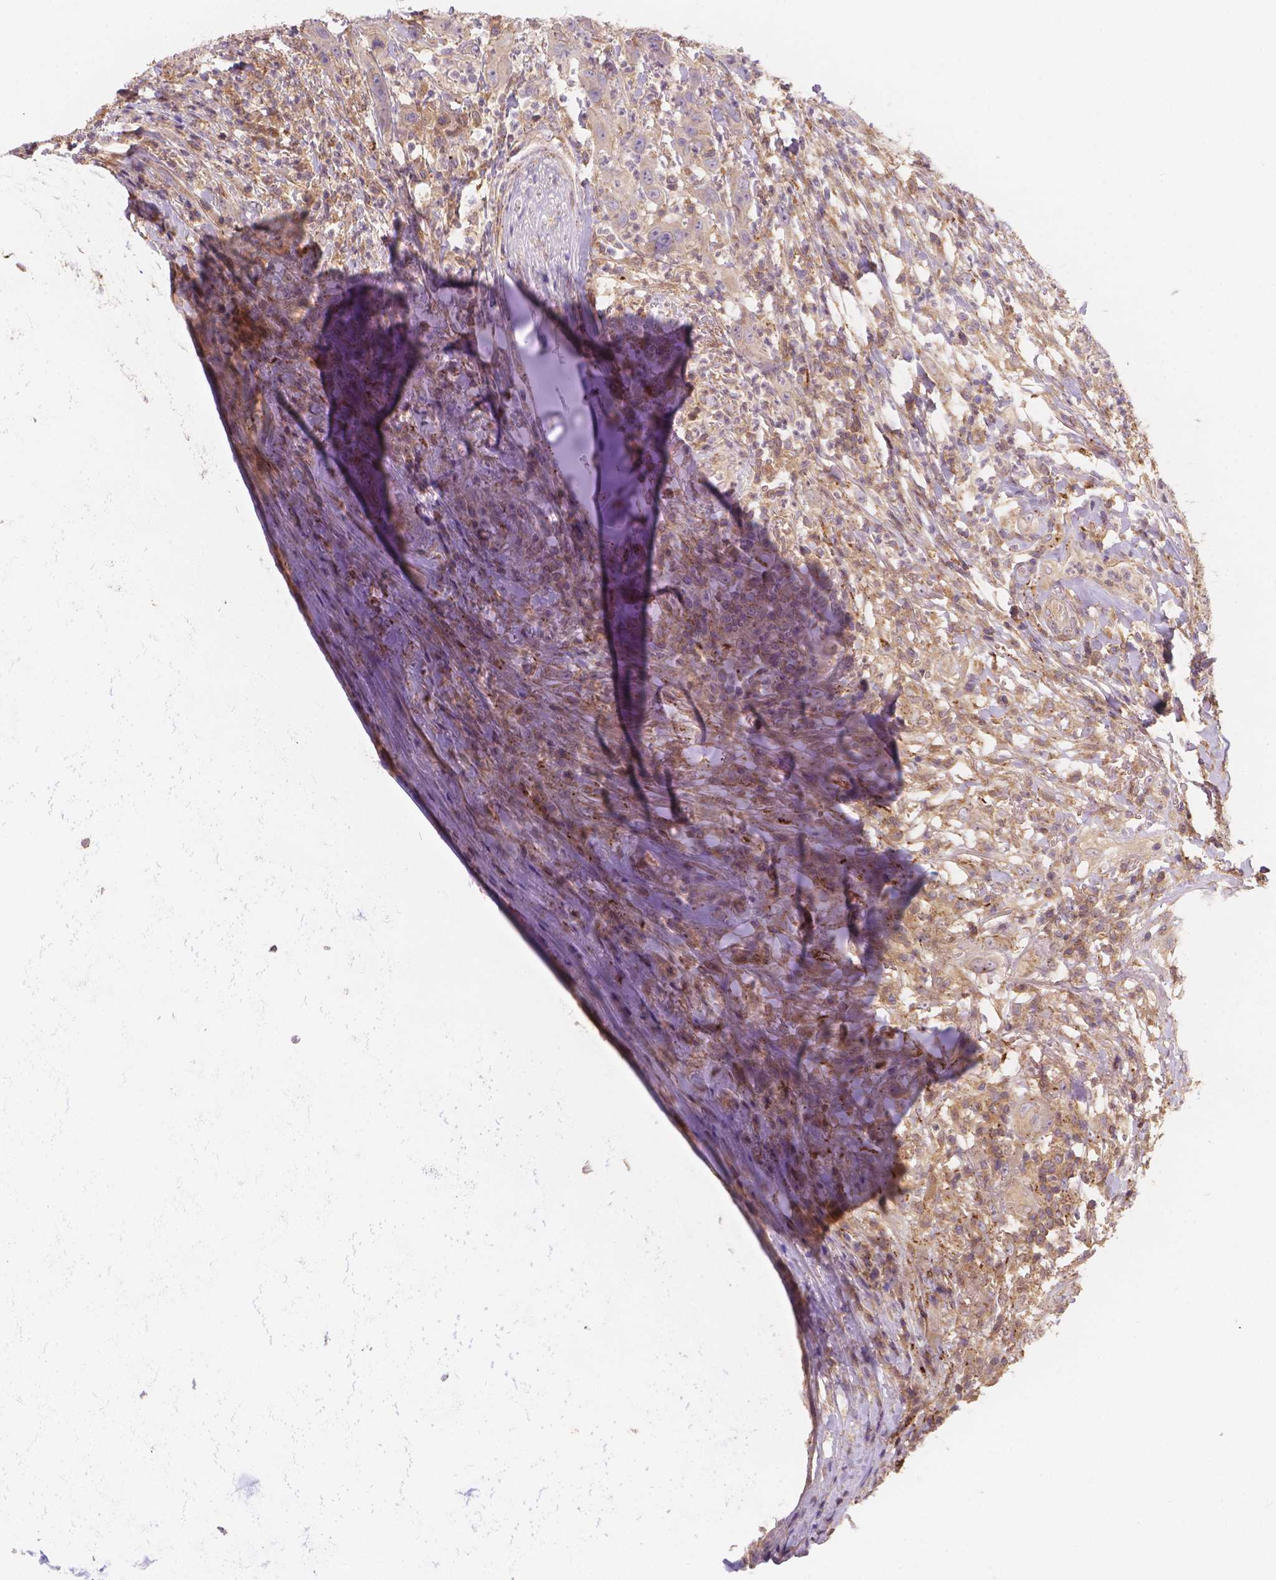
{"staining": {"intensity": "weak", "quantity": "<25%", "location": "cytoplasmic/membranous"}, "tissue": "head and neck cancer", "cell_type": "Tumor cells", "image_type": "cancer", "snomed": [{"axis": "morphology", "description": "Squamous cell carcinoma, NOS"}, {"axis": "topography", "description": "Skin"}, {"axis": "topography", "description": "Head-Neck"}], "caption": "Immunohistochemistry image of neoplastic tissue: head and neck cancer (squamous cell carcinoma) stained with DAB (3,3'-diaminobenzidine) displays no significant protein expression in tumor cells.", "gene": "CDK10", "patient": {"sex": "male", "age": 80}}